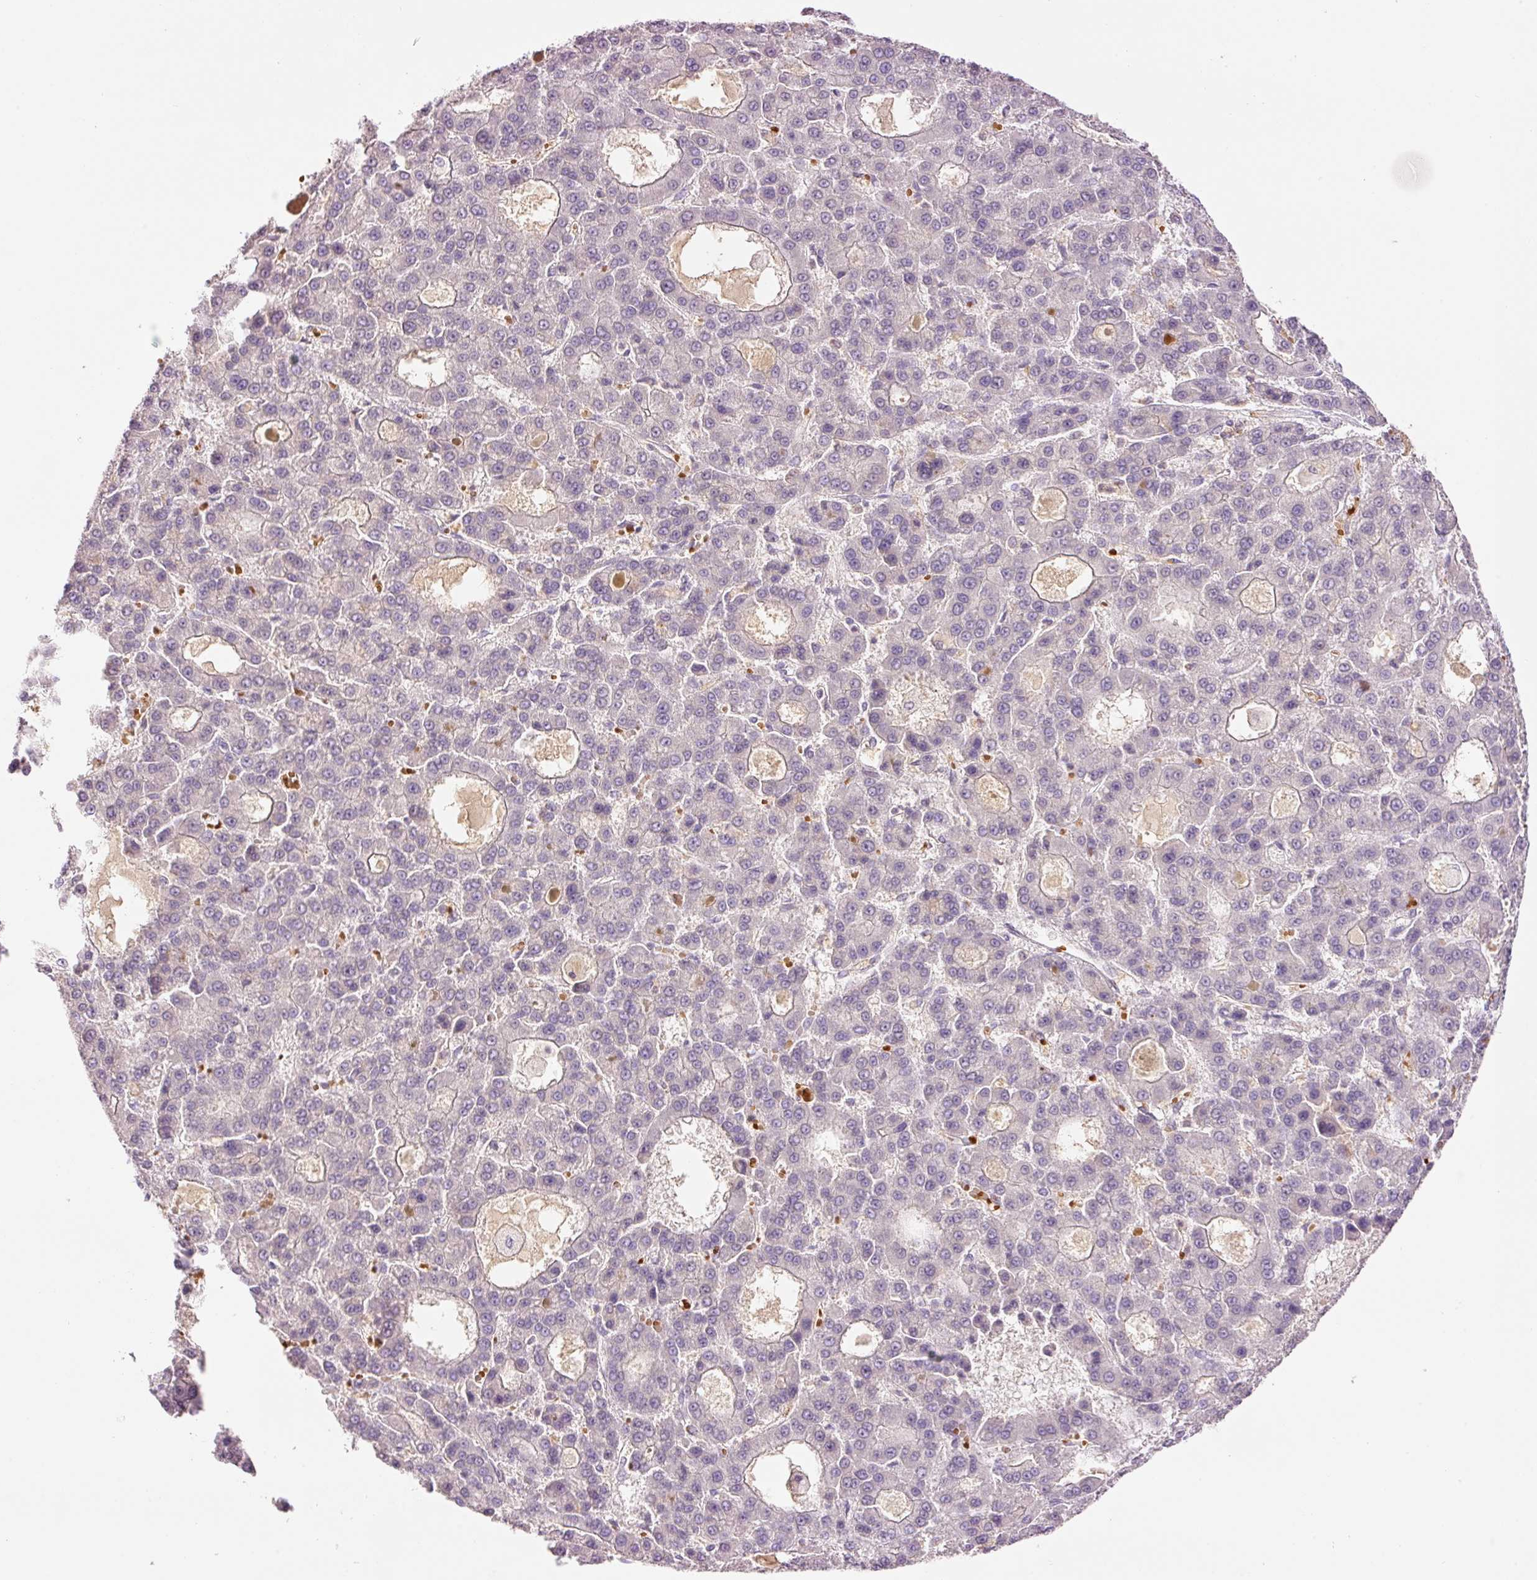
{"staining": {"intensity": "negative", "quantity": "none", "location": "none"}, "tissue": "liver cancer", "cell_type": "Tumor cells", "image_type": "cancer", "snomed": [{"axis": "morphology", "description": "Carcinoma, Hepatocellular, NOS"}, {"axis": "topography", "description": "Liver"}], "caption": "Liver hepatocellular carcinoma stained for a protein using IHC demonstrates no expression tumor cells.", "gene": "LY6G6D", "patient": {"sex": "male", "age": 70}}